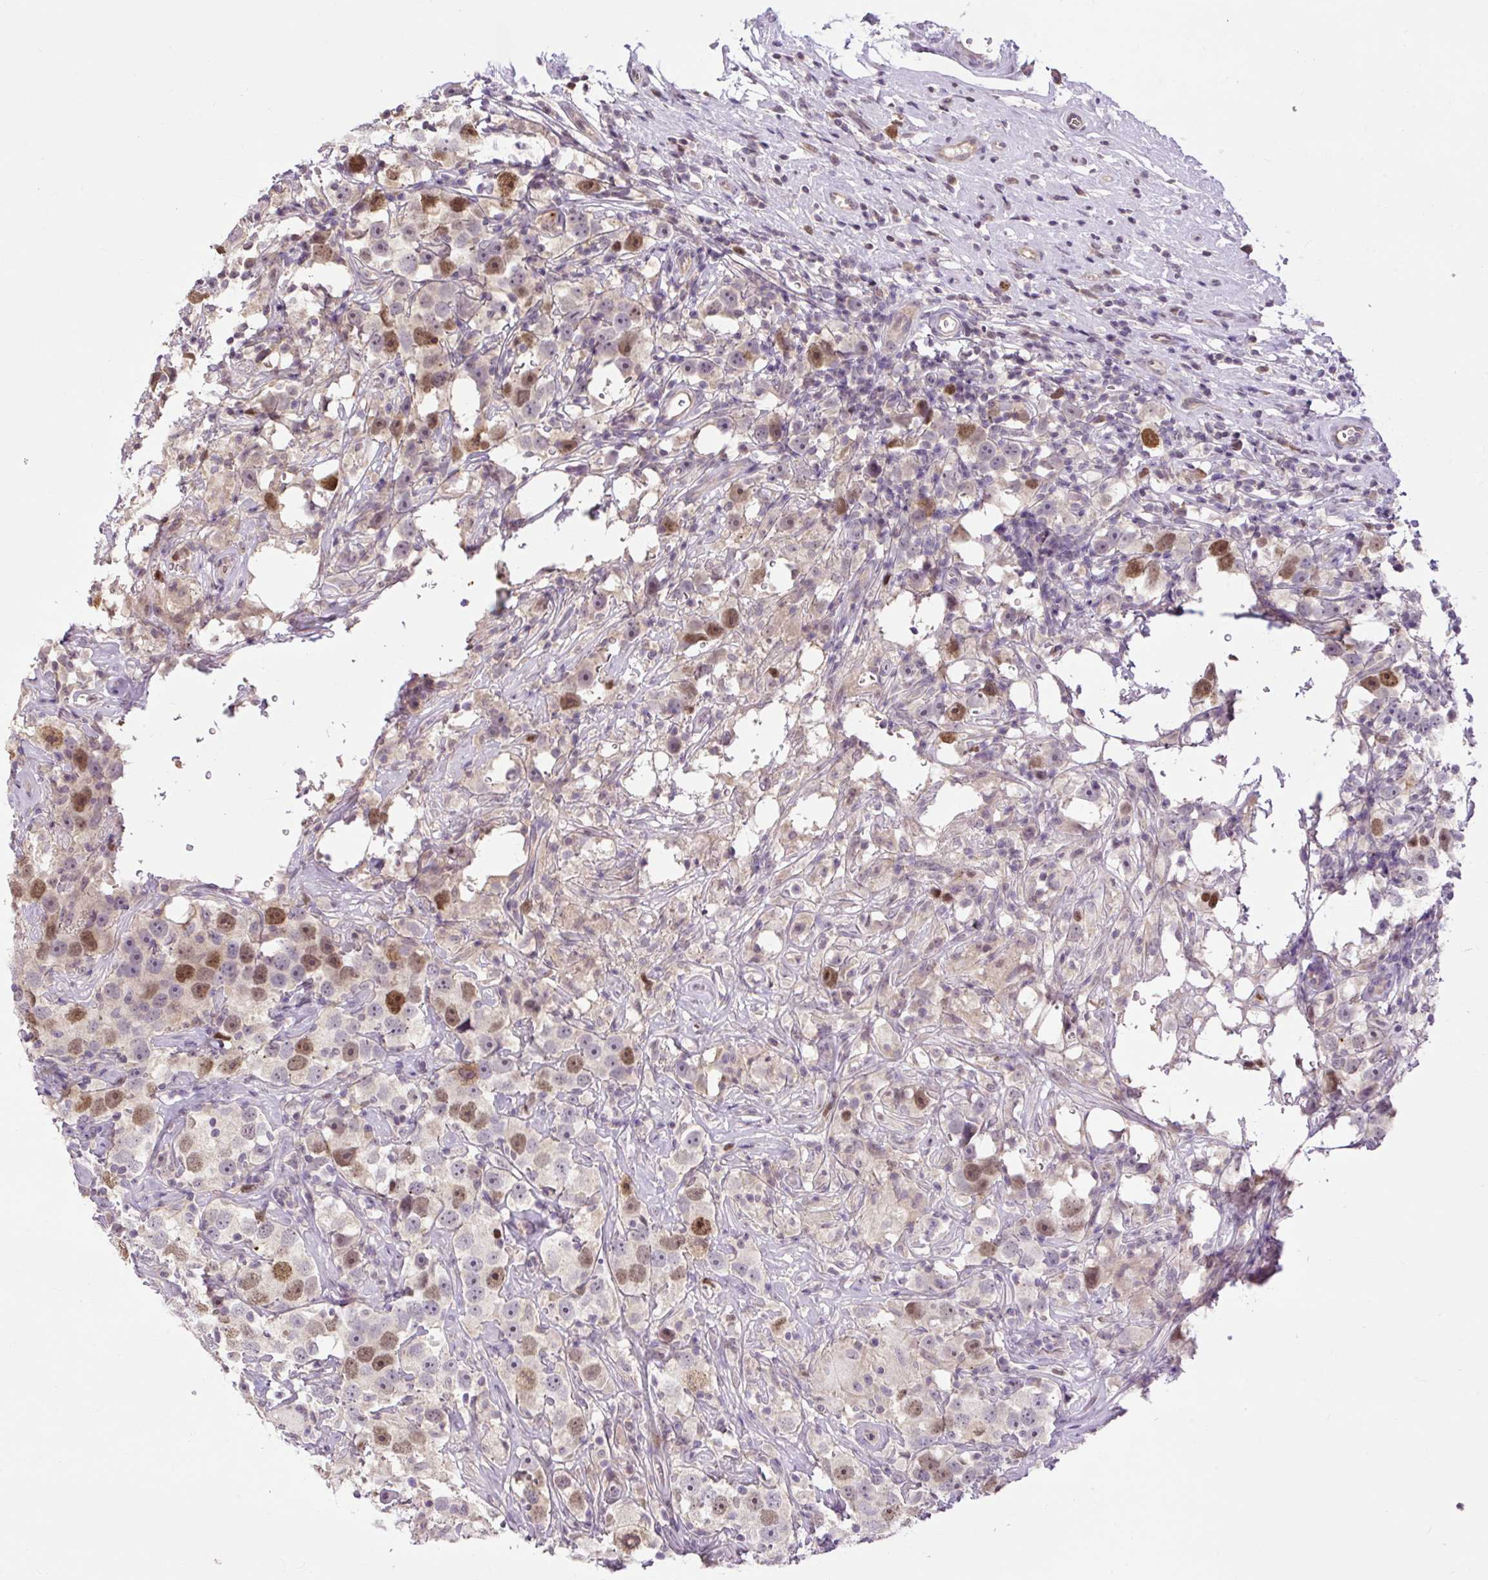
{"staining": {"intensity": "moderate", "quantity": "25%-75%", "location": "nuclear"}, "tissue": "testis cancer", "cell_type": "Tumor cells", "image_type": "cancer", "snomed": [{"axis": "morphology", "description": "Seminoma, NOS"}, {"axis": "topography", "description": "Testis"}], "caption": "There is medium levels of moderate nuclear staining in tumor cells of testis cancer, as demonstrated by immunohistochemical staining (brown color).", "gene": "RACGAP1", "patient": {"sex": "male", "age": 49}}